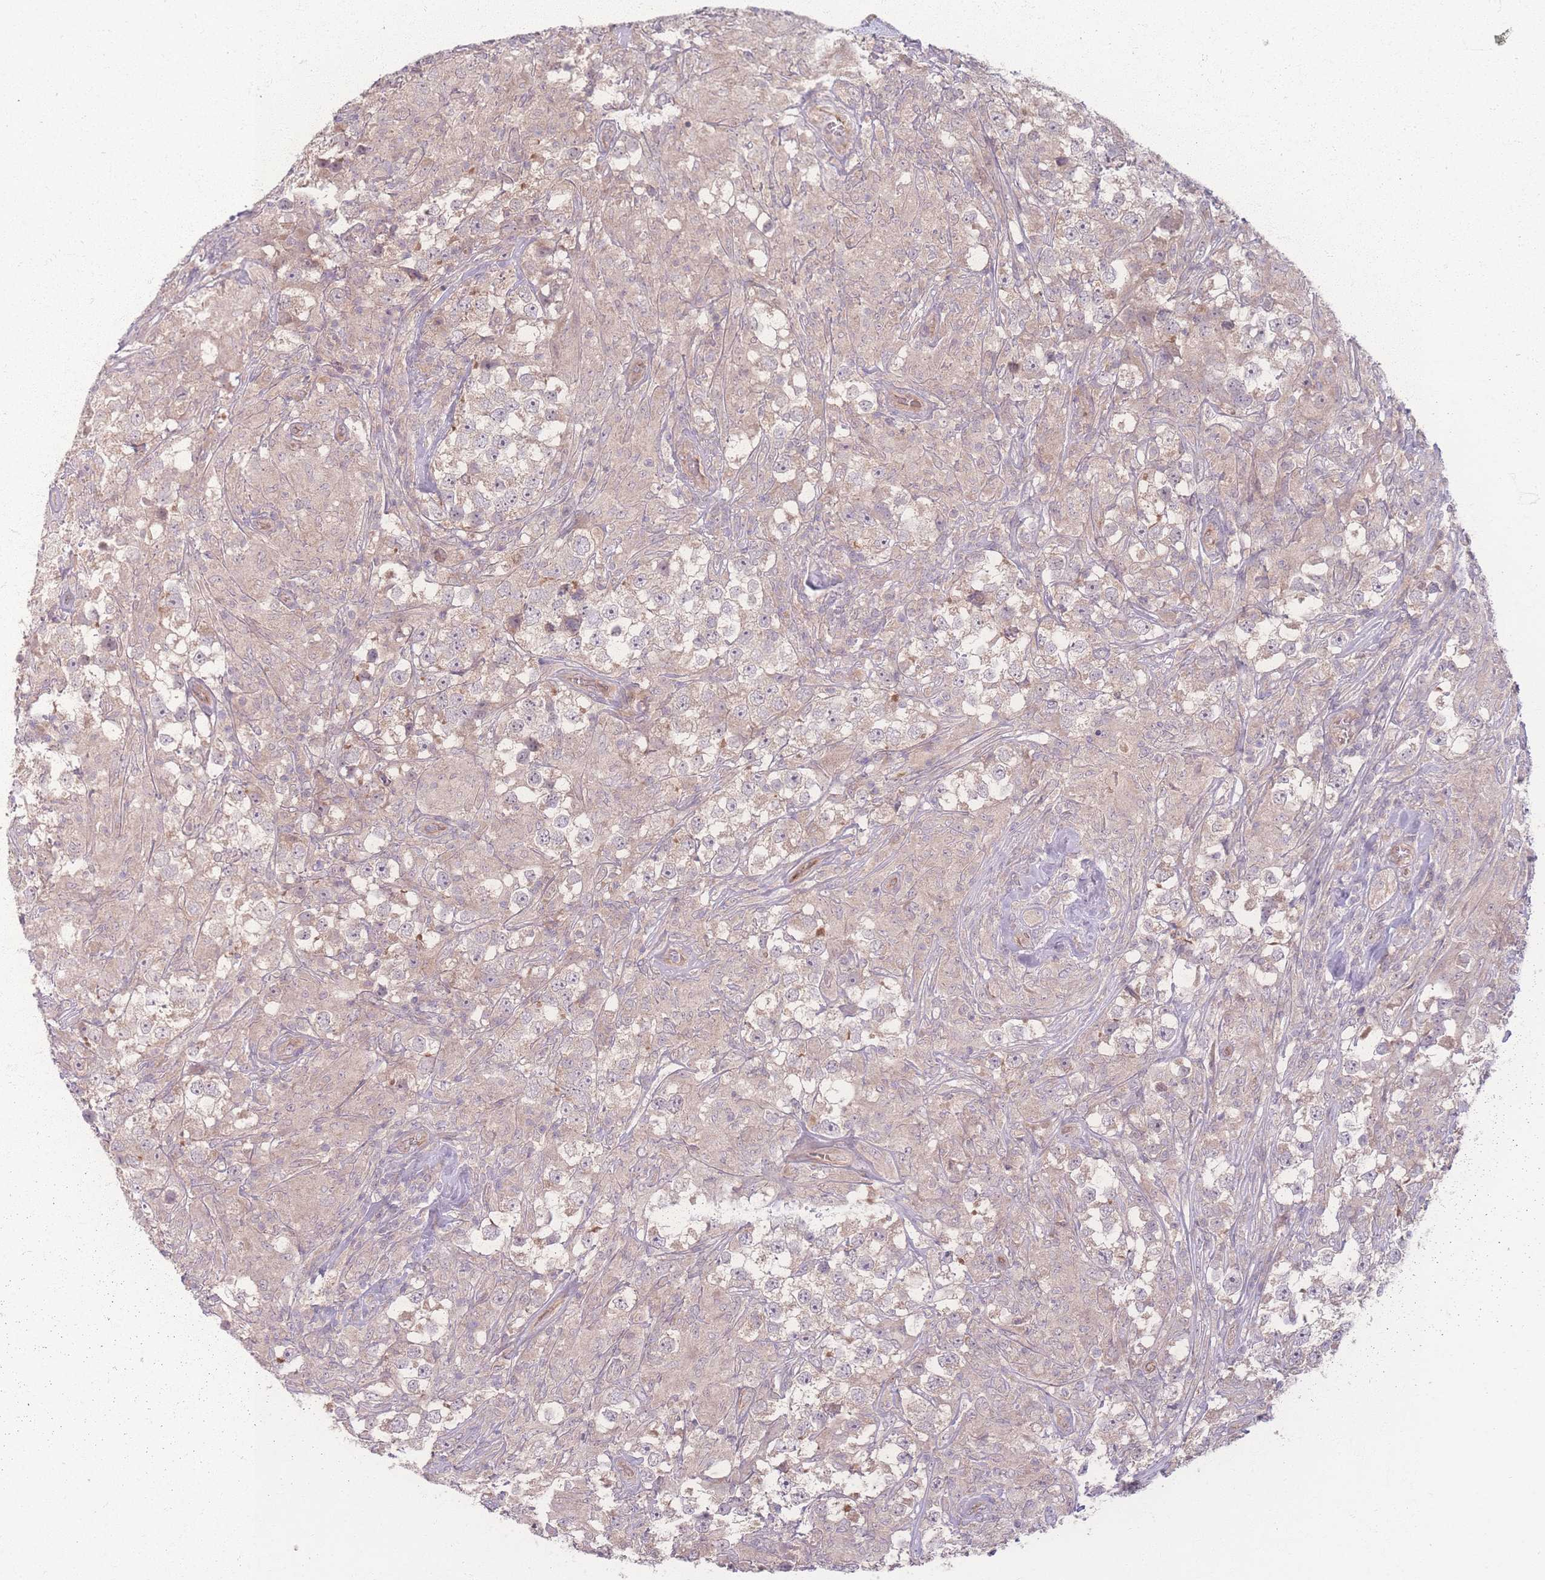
{"staining": {"intensity": "negative", "quantity": "none", "location": "none"}, "tissue": "testis cancer", "cell_type": "Tumor cells", "image_type": "cancer", "snomed": [{"axis": "morphology", "description": "Seminoma, NOS"}, {"axis": "topography", "description": "Testis"}], "caption": "The immunohistochemistry (IHC) histopathology image has no significant staining in tumor cells of testis seminoma tissue.", "gene": "INSR", "patient": {"sex": "male", "age": 46}}